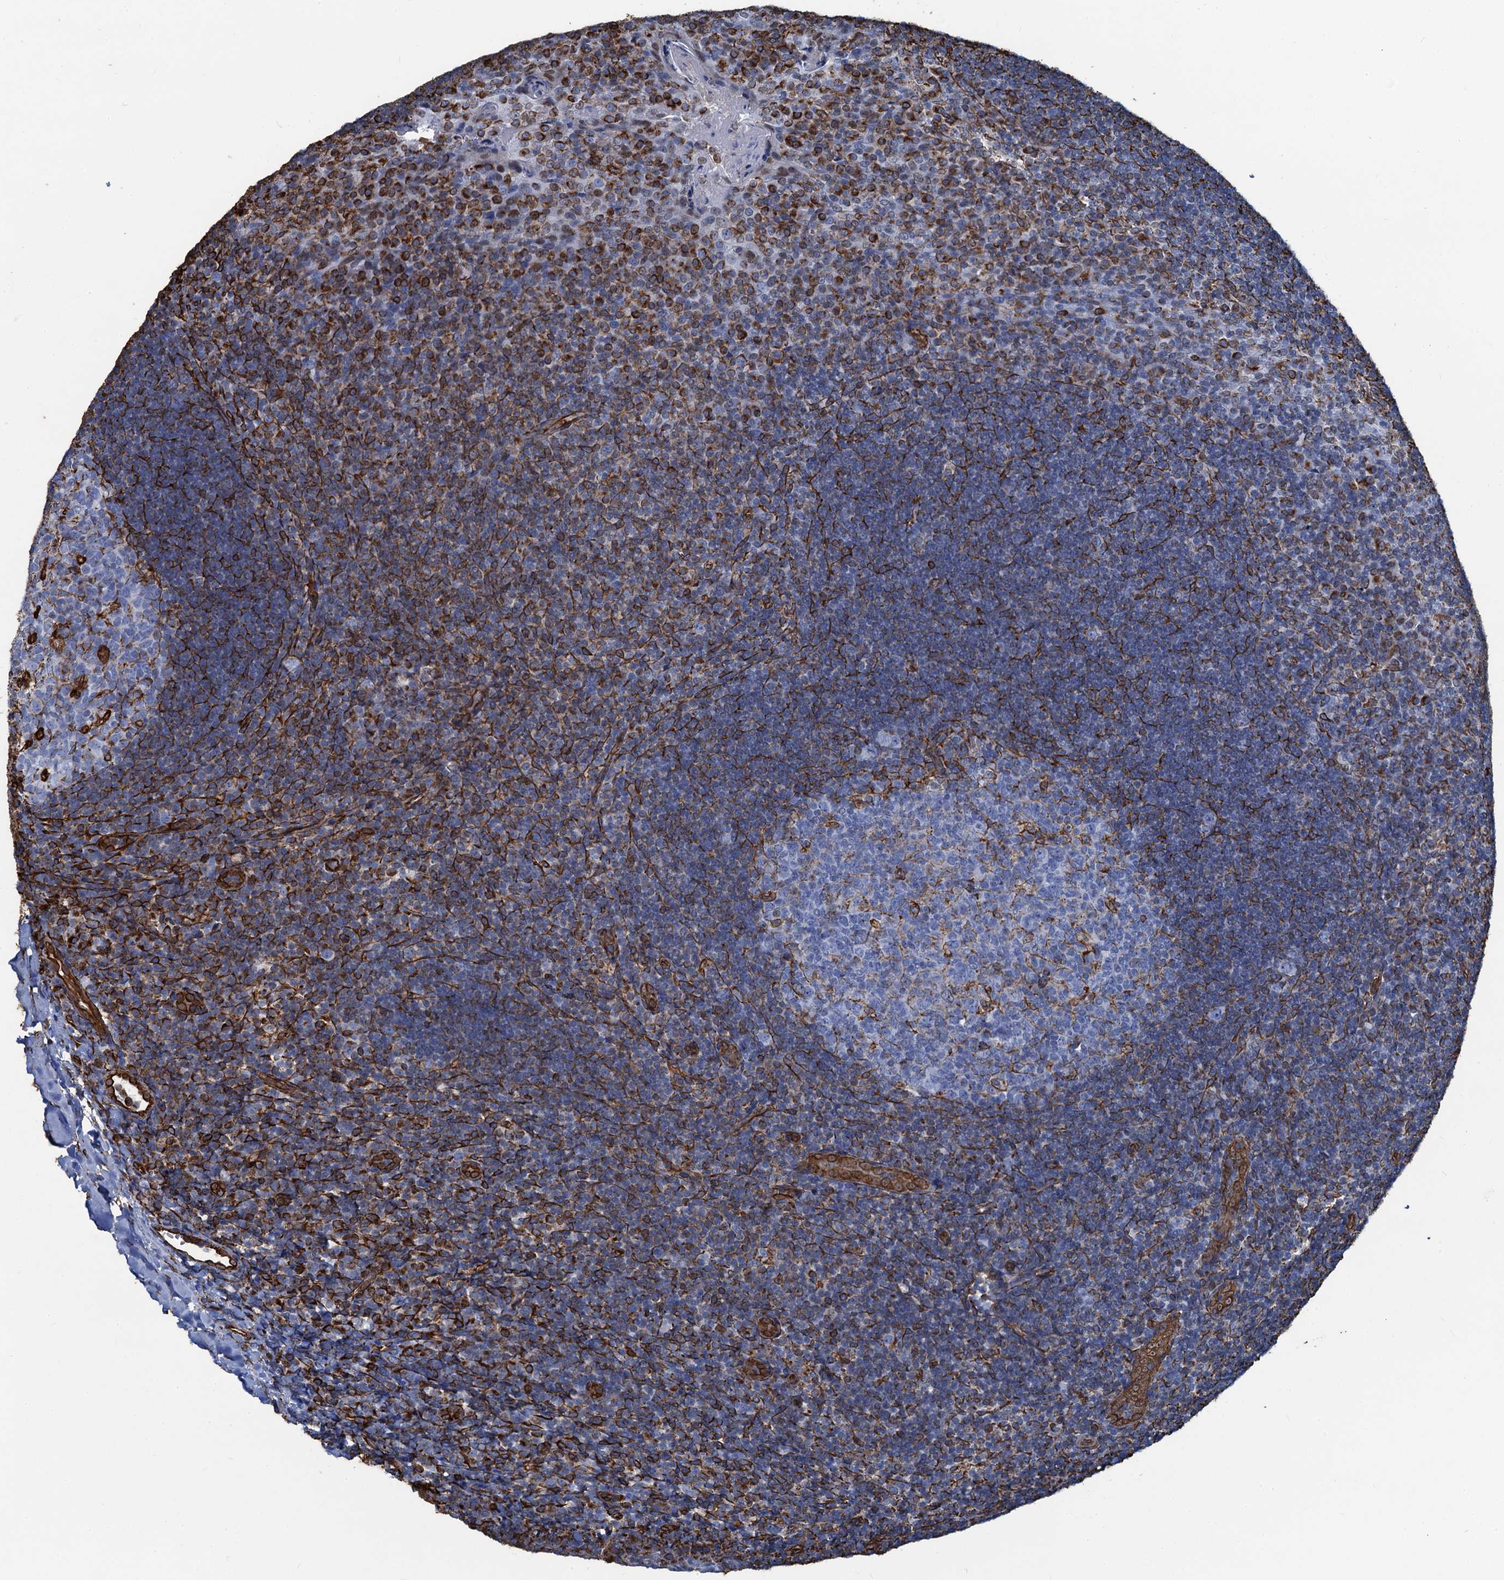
{"staining": {"intensity": "strong", "quantity": "<25%", "location": "cytoplasmic/membranous"}, "tissue": "tonsil", "cell_type": "Germinal center cells", "image_type": "normal", "snomed": [{"axis": "morphology", "description": "Normal tissue, NOS"}, {"axis": "topography", "description": "Tonsil"}], "caption": "Protein analysis of unremarkable tonsil displays strong cytoplasmic/membranous staining in approximately <25% of germinal center cells.", "gene": "PGM2", "patient": {"sex": "male", "age": 17}}